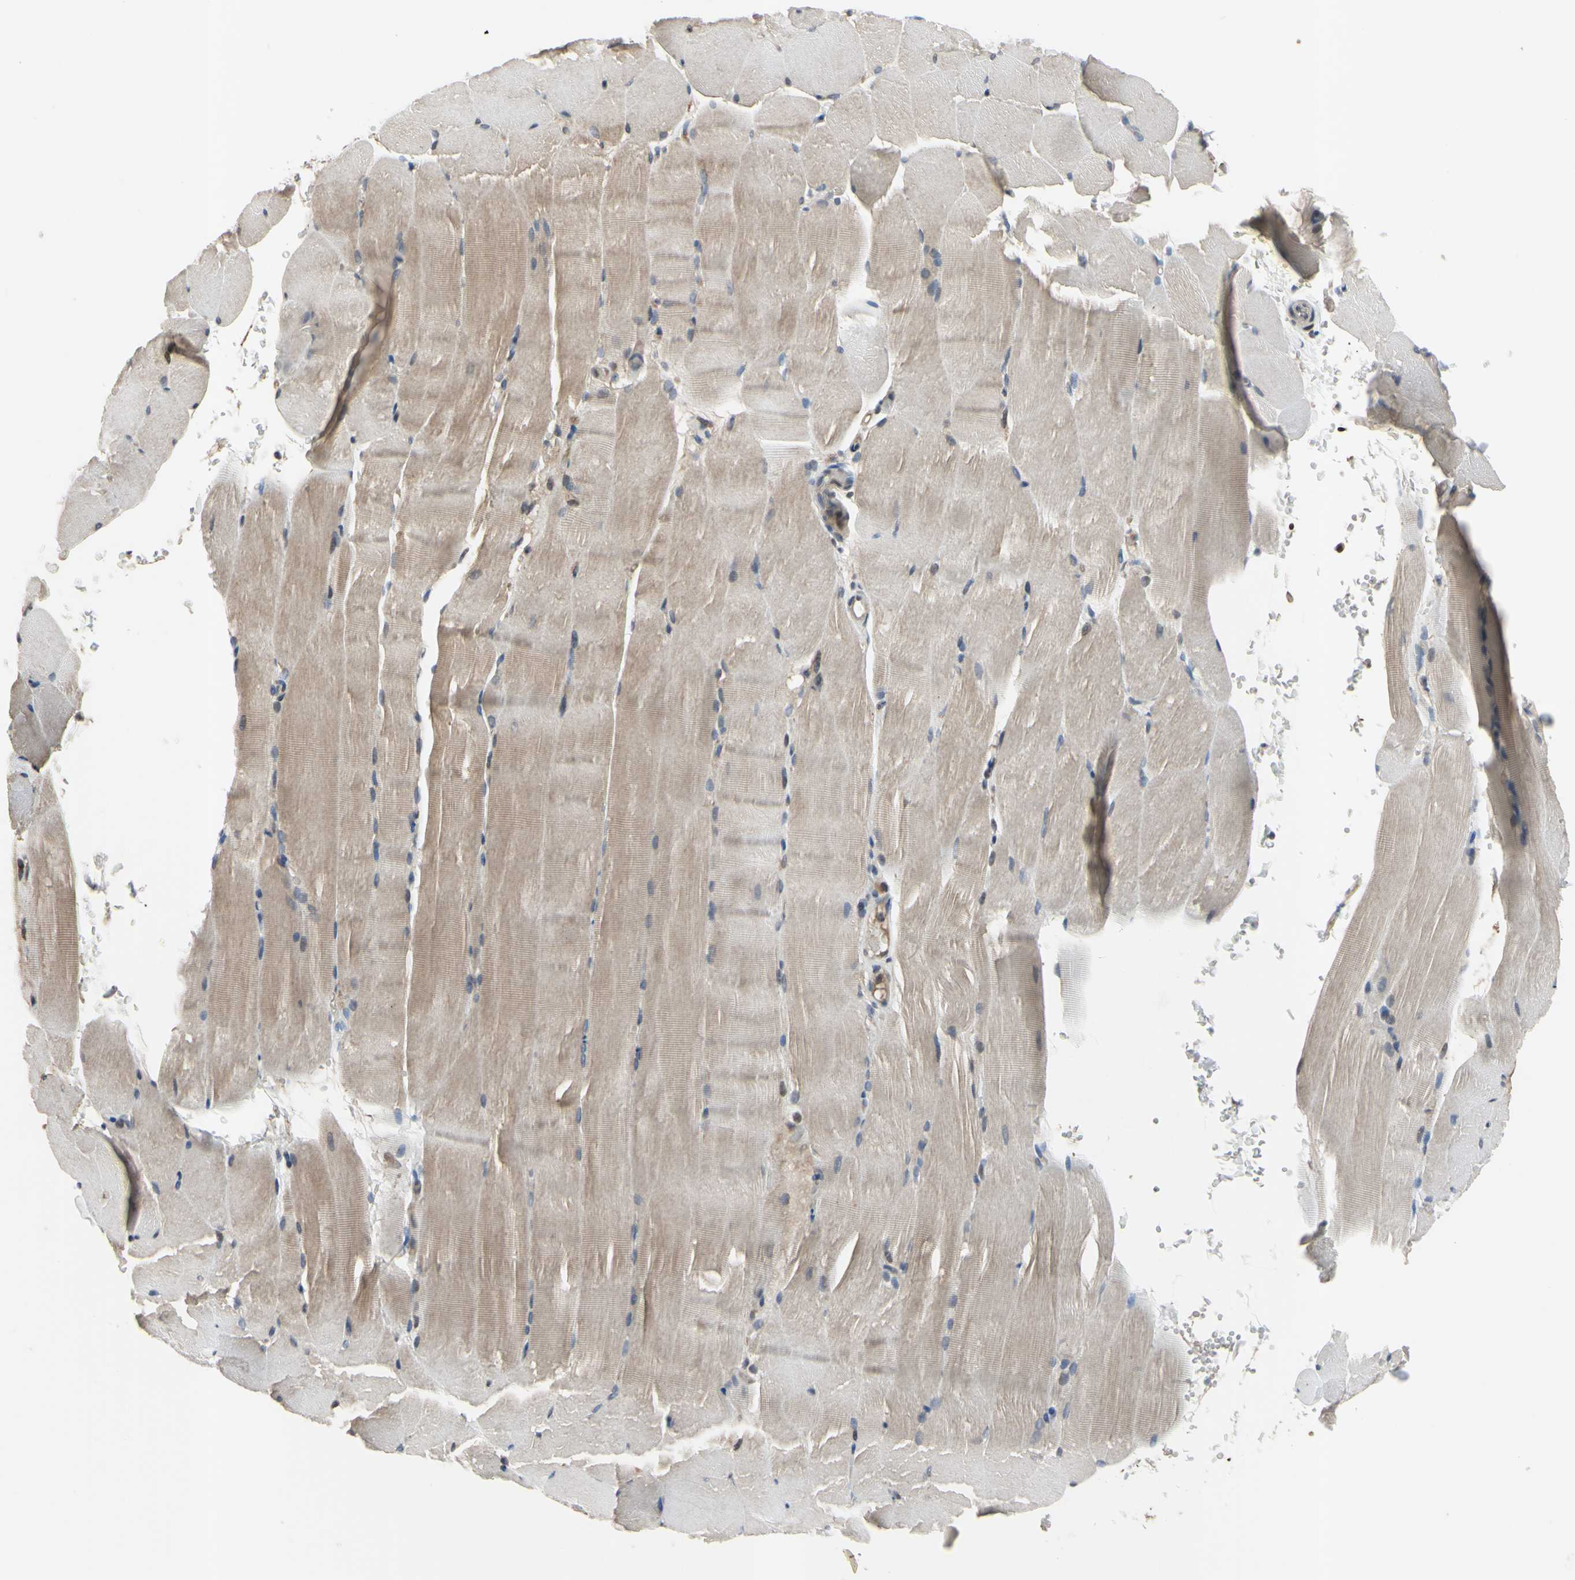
{"staining": {"intensity": "moderate", "quantity": "25%-75%", "location": "cytoplasmic/membranous"}, "tissue": "skeletal muscle", "cell_type": "Myocytes", "image_type": "normal", "snomed": [{"axis": "morphology", "description": "Normal tissue, NOS"}, {"axis": "topography", "description": "Skeletal muscle"}, {"axis": "topography", "description": "Parathyroid gland"}], "caption": "The micrograph demonstrates staining of normal skeletal muscle, revealing moderate cytoplasmic/membranous protein staining (brown color) within myocytes.", "gene": "ARG1", "patient": {"sex": "female", "age": 37}}